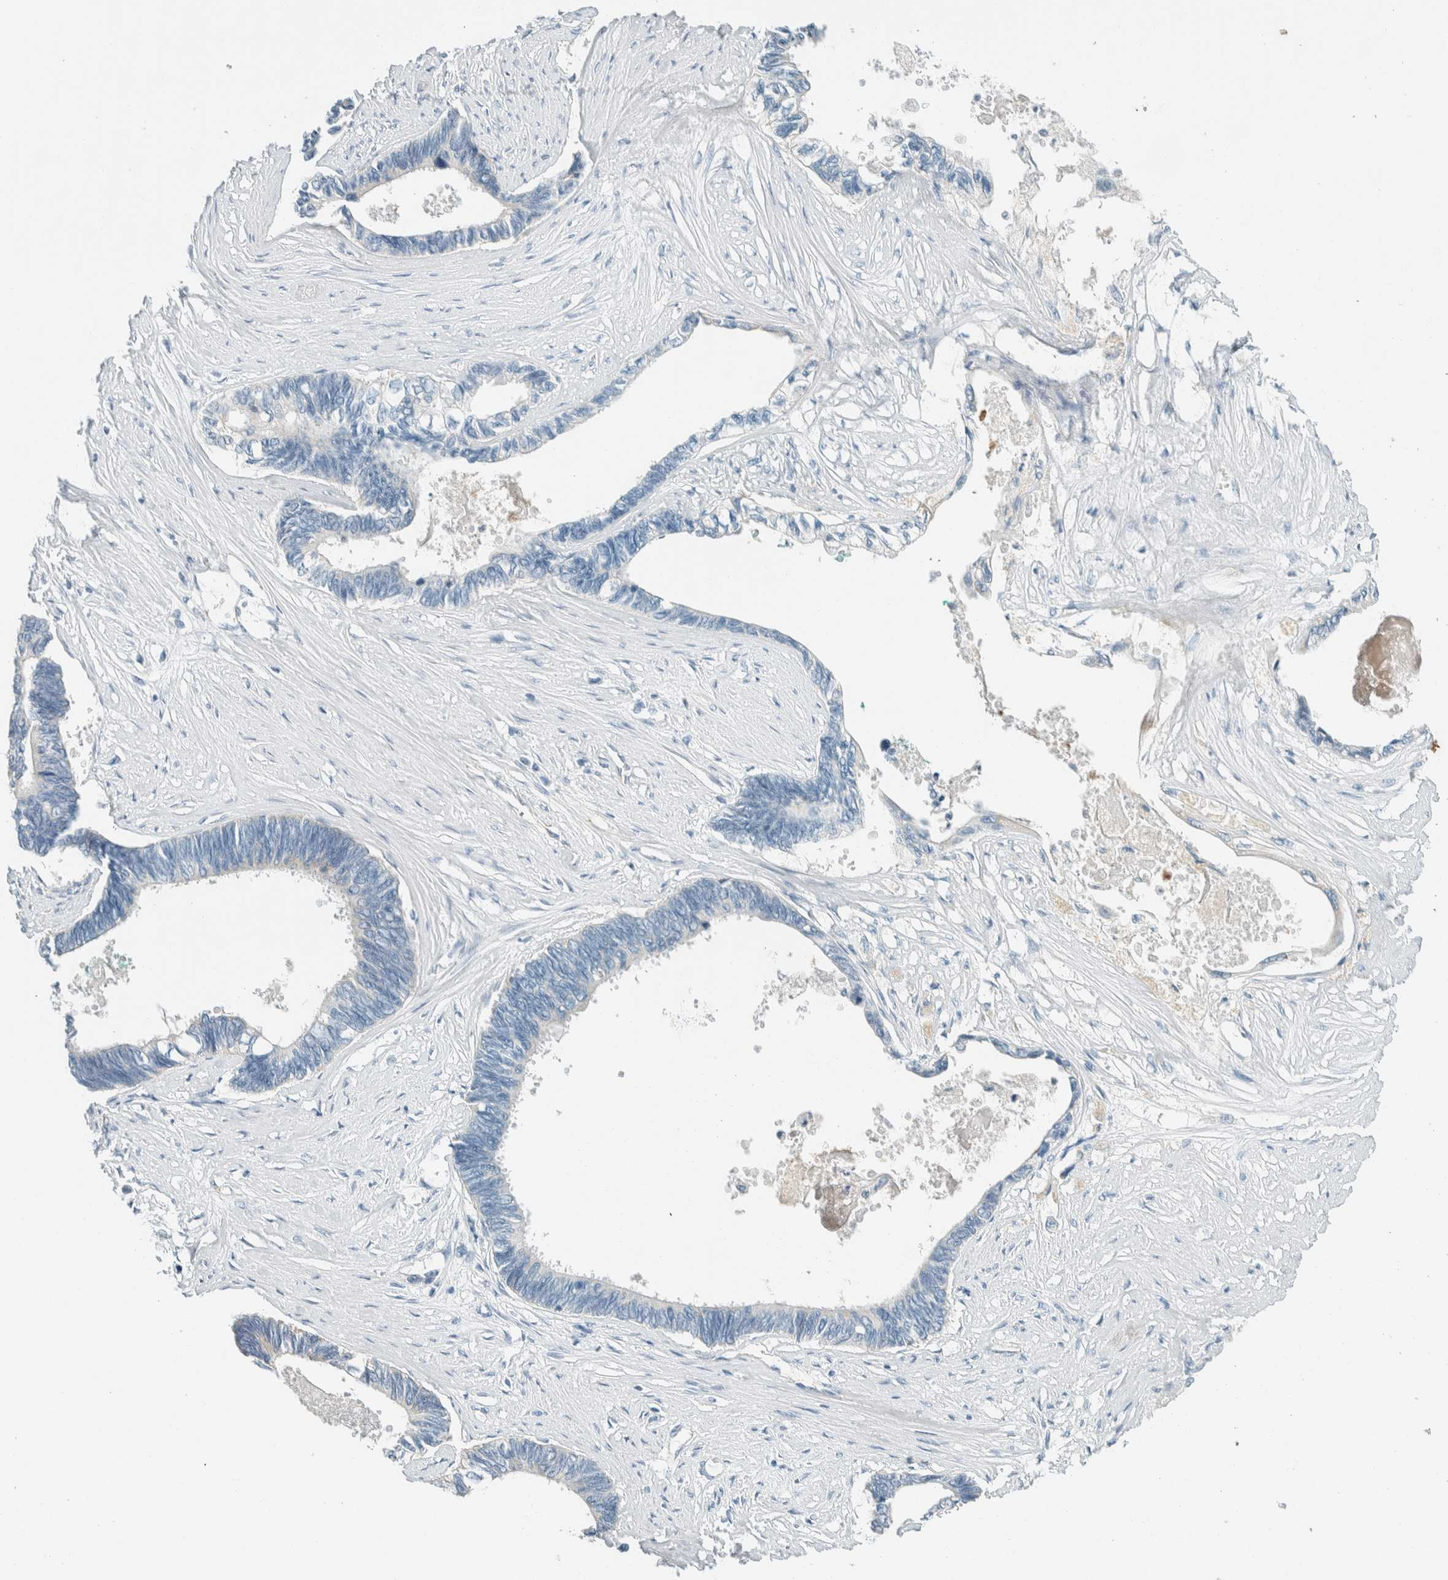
{"staining": {"intensity": "negative", "quantity": "none", "location": "none"}, "tissue": "pancreatic cancer", "cell_type": "Tumor cells", "image_type": "cancer", "snomed": [{"axis": "morphology", "description": "Adenocarcinoma, NOS"}, {"axis": "topography", "description": "Pancreas"}], "caption": "Immunohistochemistry of adenocarcinoma (pancreatic) shows no staining in tumor cells.", "gene": "SLFN12", "patient": {"sex": "female", "age": 70}}